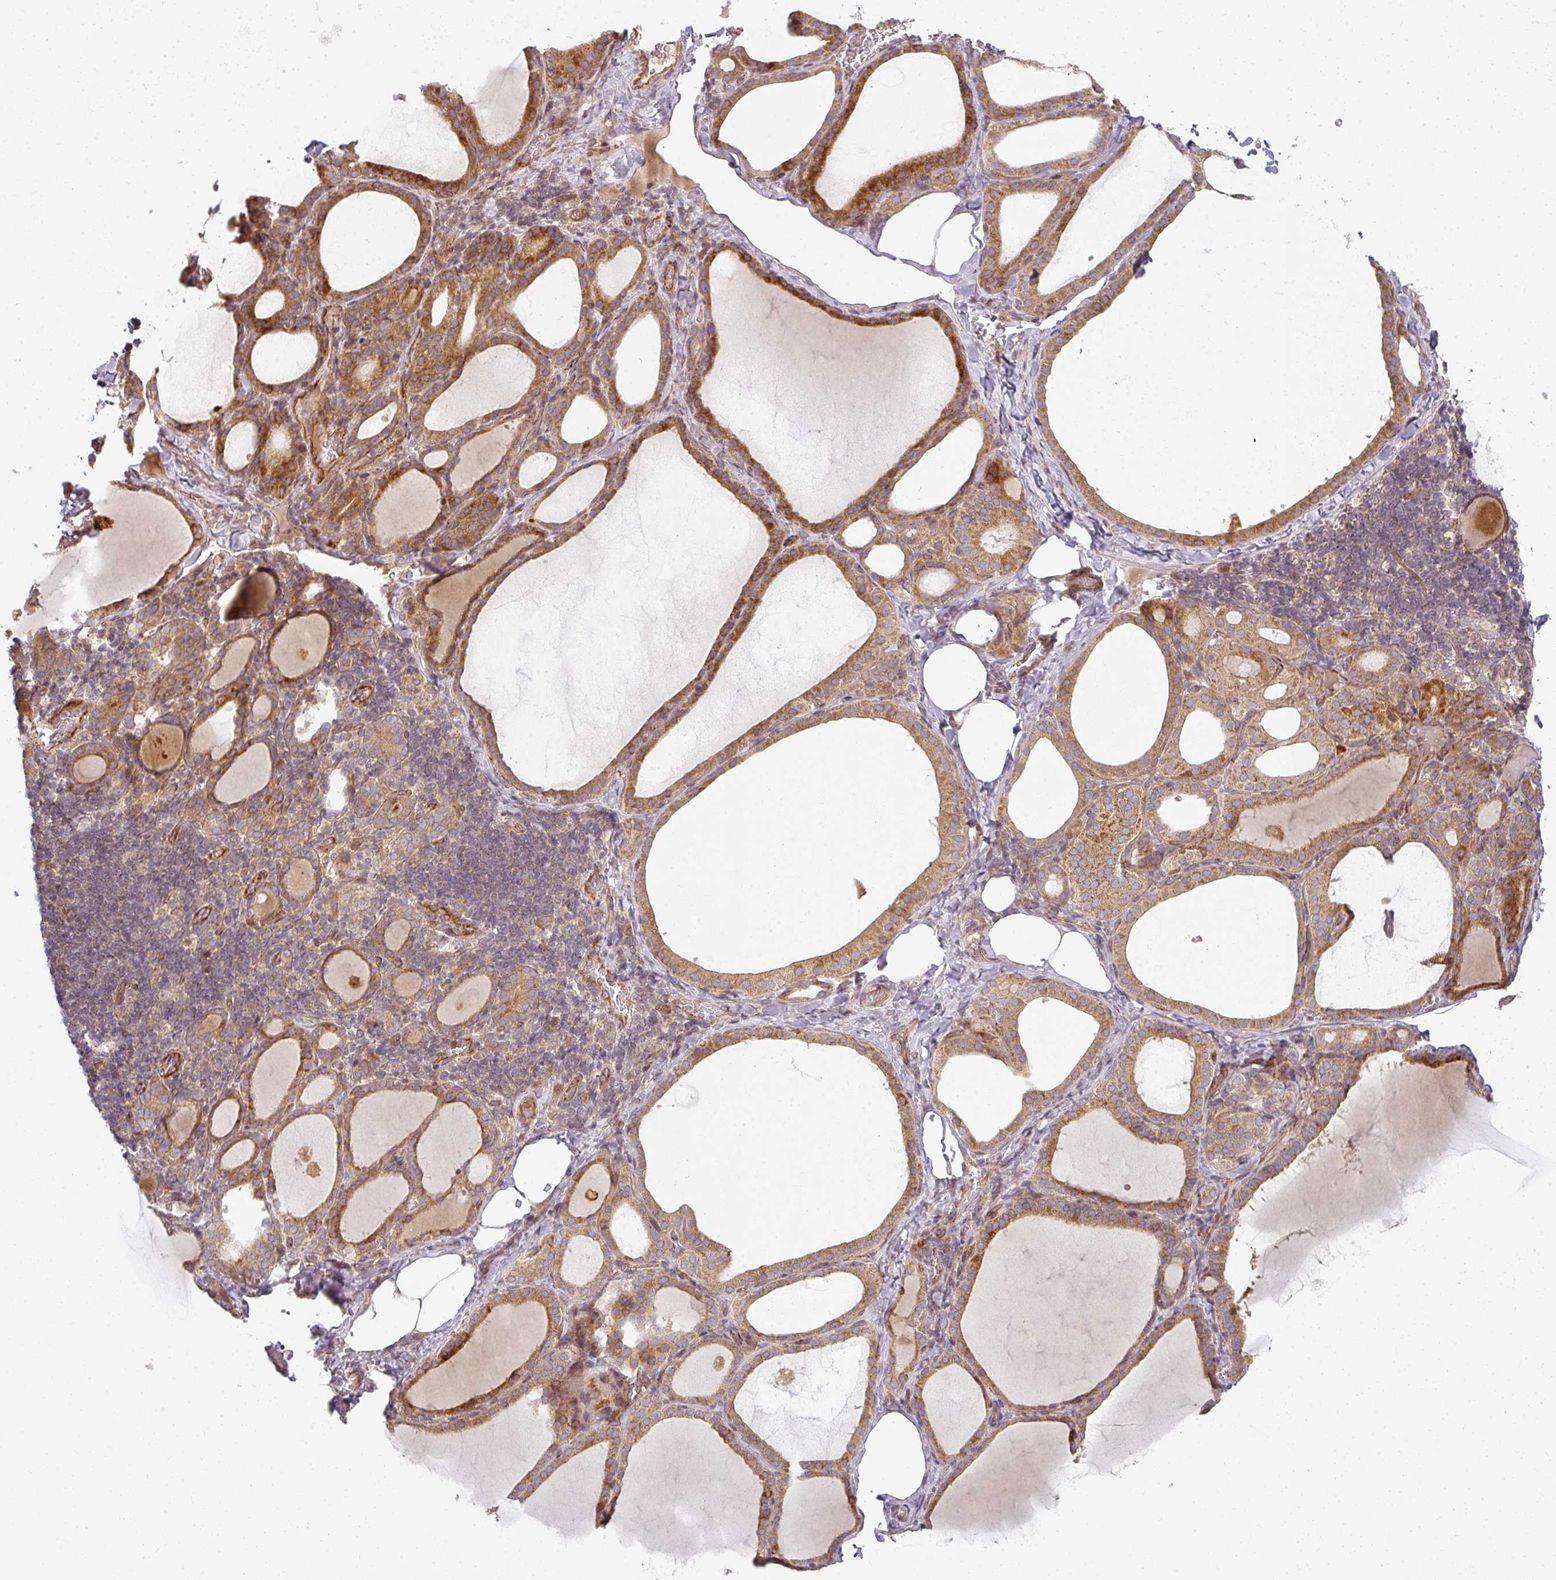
{"staining": {"intensity": "moderate", "quantity": ">75%", "location": "cytoplasmic/membranous"}, "tissue": "thyroid gland", "cell_type": "Glandular cells", "image_type": "normal", "snomed": [{"axis": "morphology", "description": "Normal tissue, NOS"}, {"axis": "topography", "description": "Thyroid gland"}], "caption": "Immunohistochemical staining of normal thyroid gland reveals moderate cytoplasmic/membranous protein expression in about >75% of glandular cells.", "gene": "CNOT1", "patient": {"sex": "female", "age": 39}}